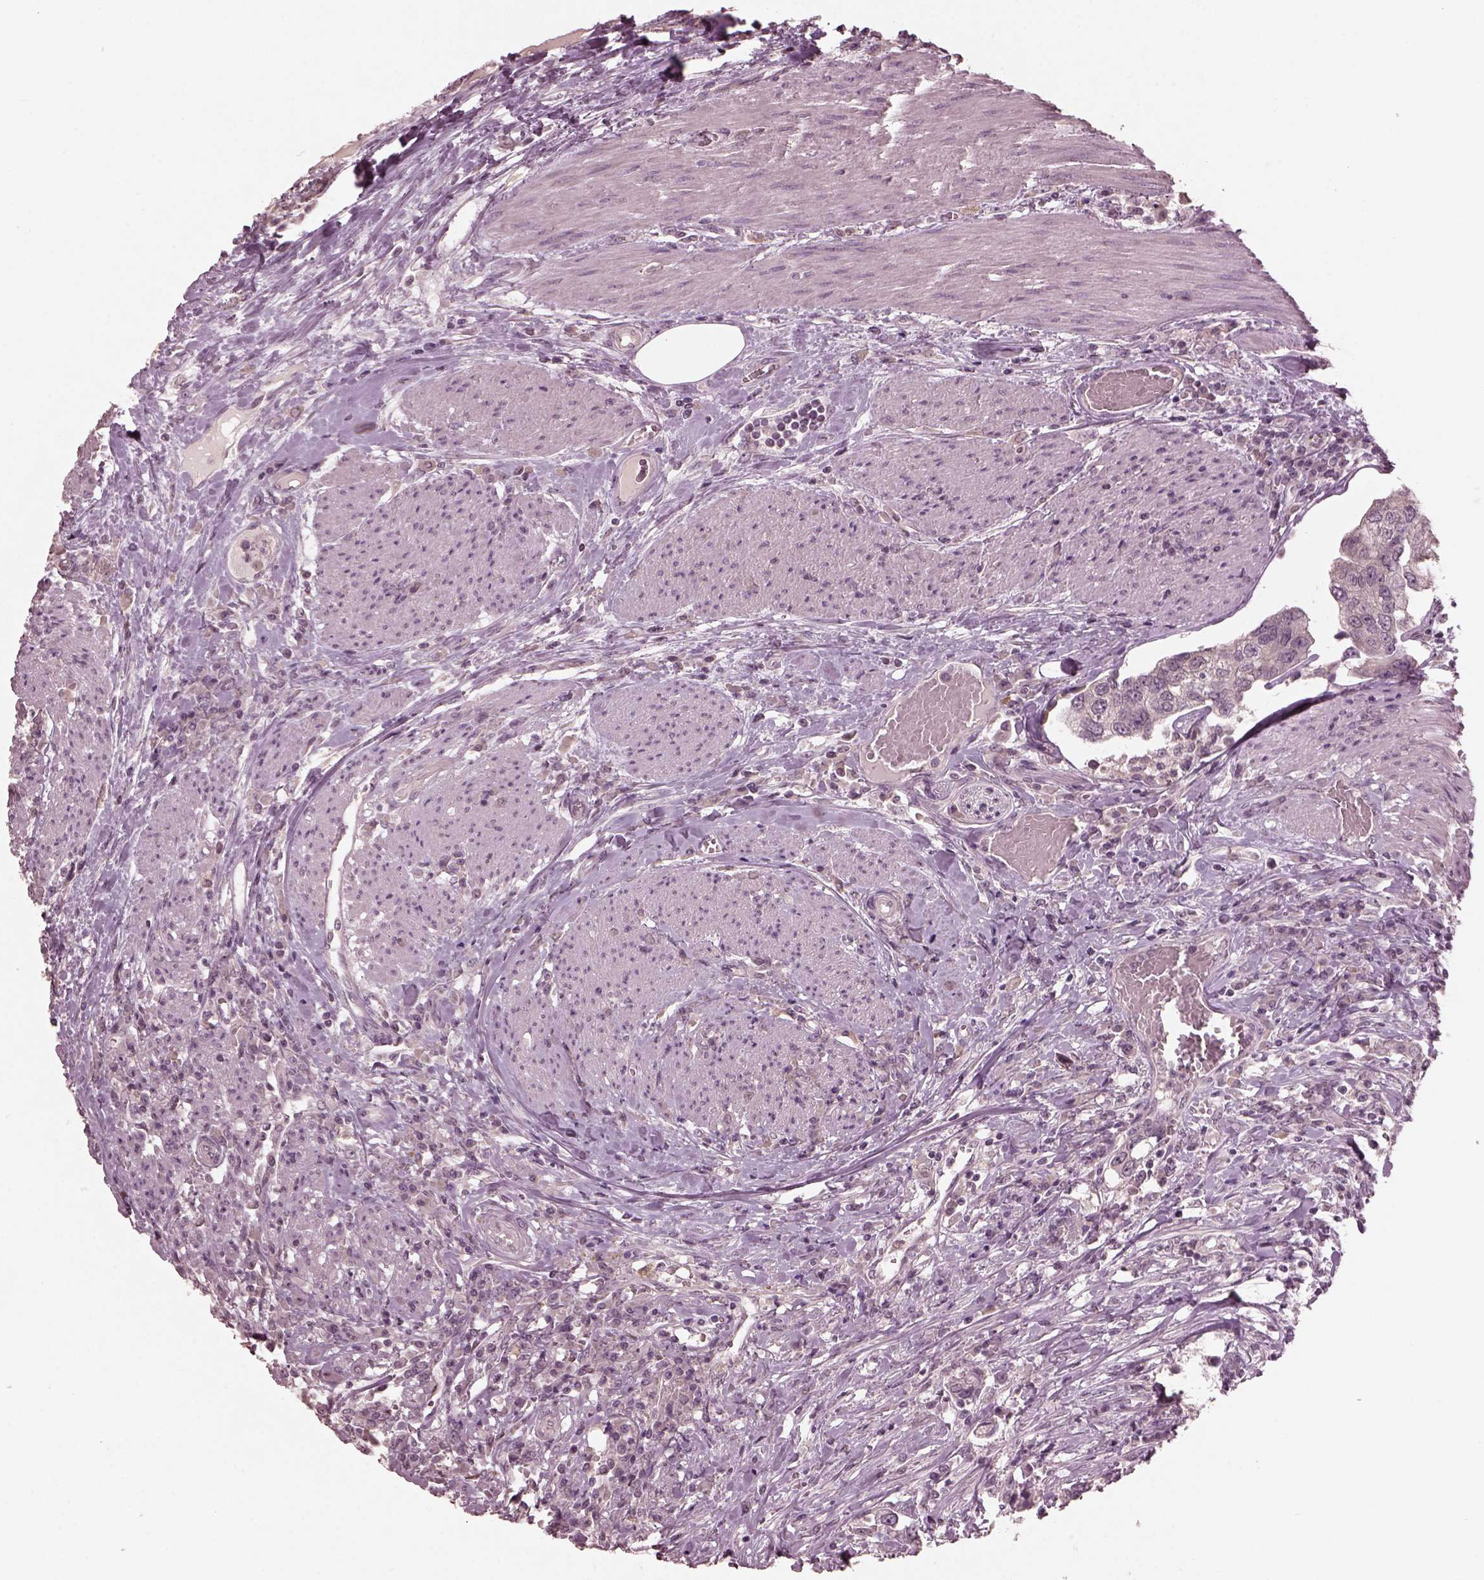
{"staining": {"intensity": "negative", "quantity": "none", "location": "none"}, "tissue": "urothelial cancer", "cell_type": "Tumor cells", "image_type": "cancer", "snomed": [{"axis": "morphology", "description": "Urothelial carcinoma, NOS"}, {"axis": "morphology", "description": "Urothelial carcinoma, High grade"}, {"axis": "topography", "description": "Urinary bladder"}], "caption": "This is a histopathology image of IHC staining of transitional cell carcinoma, which shows no positivity in tumor cells.", "gene": "RGS7", "patient": {"sex": "male", "age": 63}}